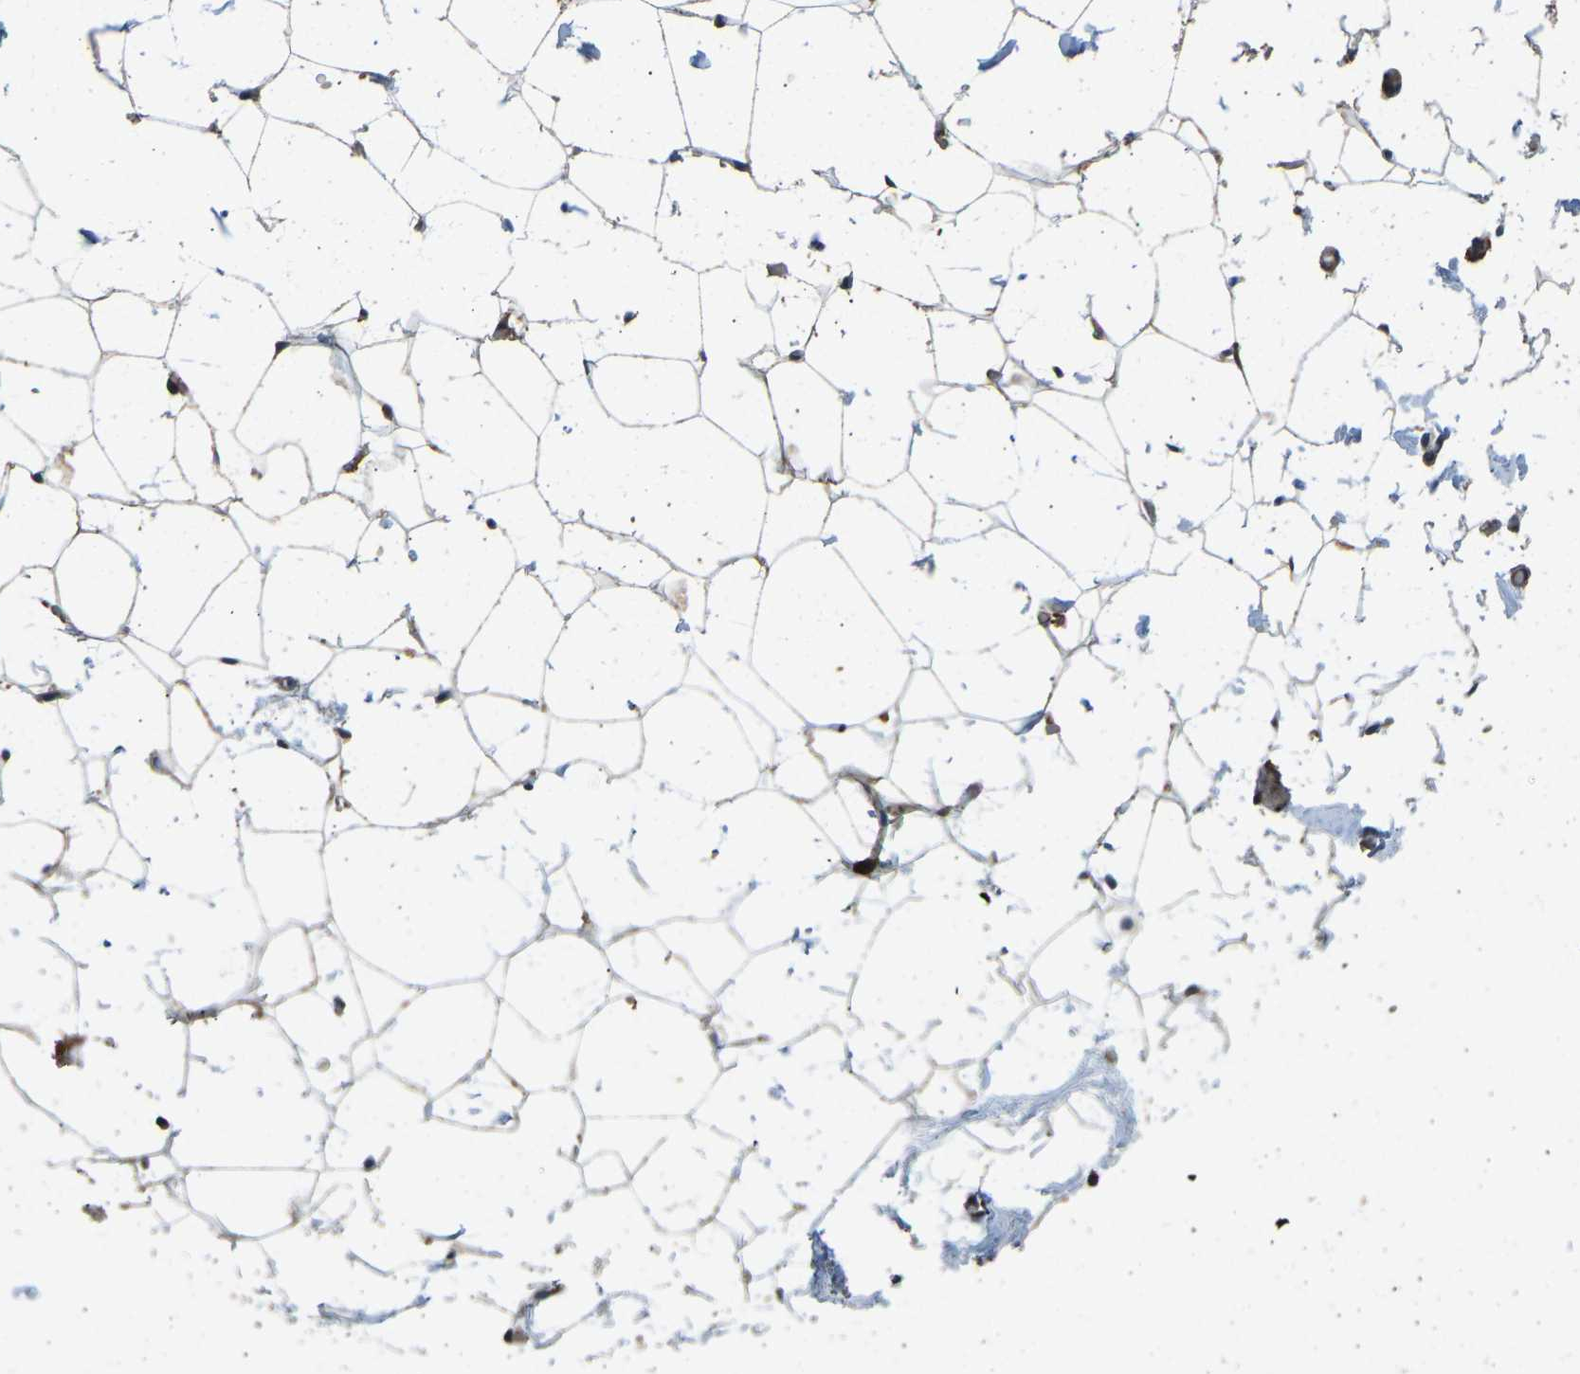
{"staining": {"intensity": "moderate", "quantity": ">75%", "location": "cytoplasmic/membranous"}, "tissue": "adipose tissue", "cell_type": "Adipocytes", "image_type": "normal", "snomed": [{"axis": "morphology", "description": "Normal tissue, NOS"}, {"axis": "topography", "description": "Breast"}, {"axis": "topography", "description": "Soft tissue"}], "caption": "About >75% of adipocytes in normal human adipose tissue demonstrate moderate cytoplasmic/membranous protein positivity as visualized by brown immunohistochemical staining.", "gene": "OS9", "patient": {"sex": "female", "age": 75}}